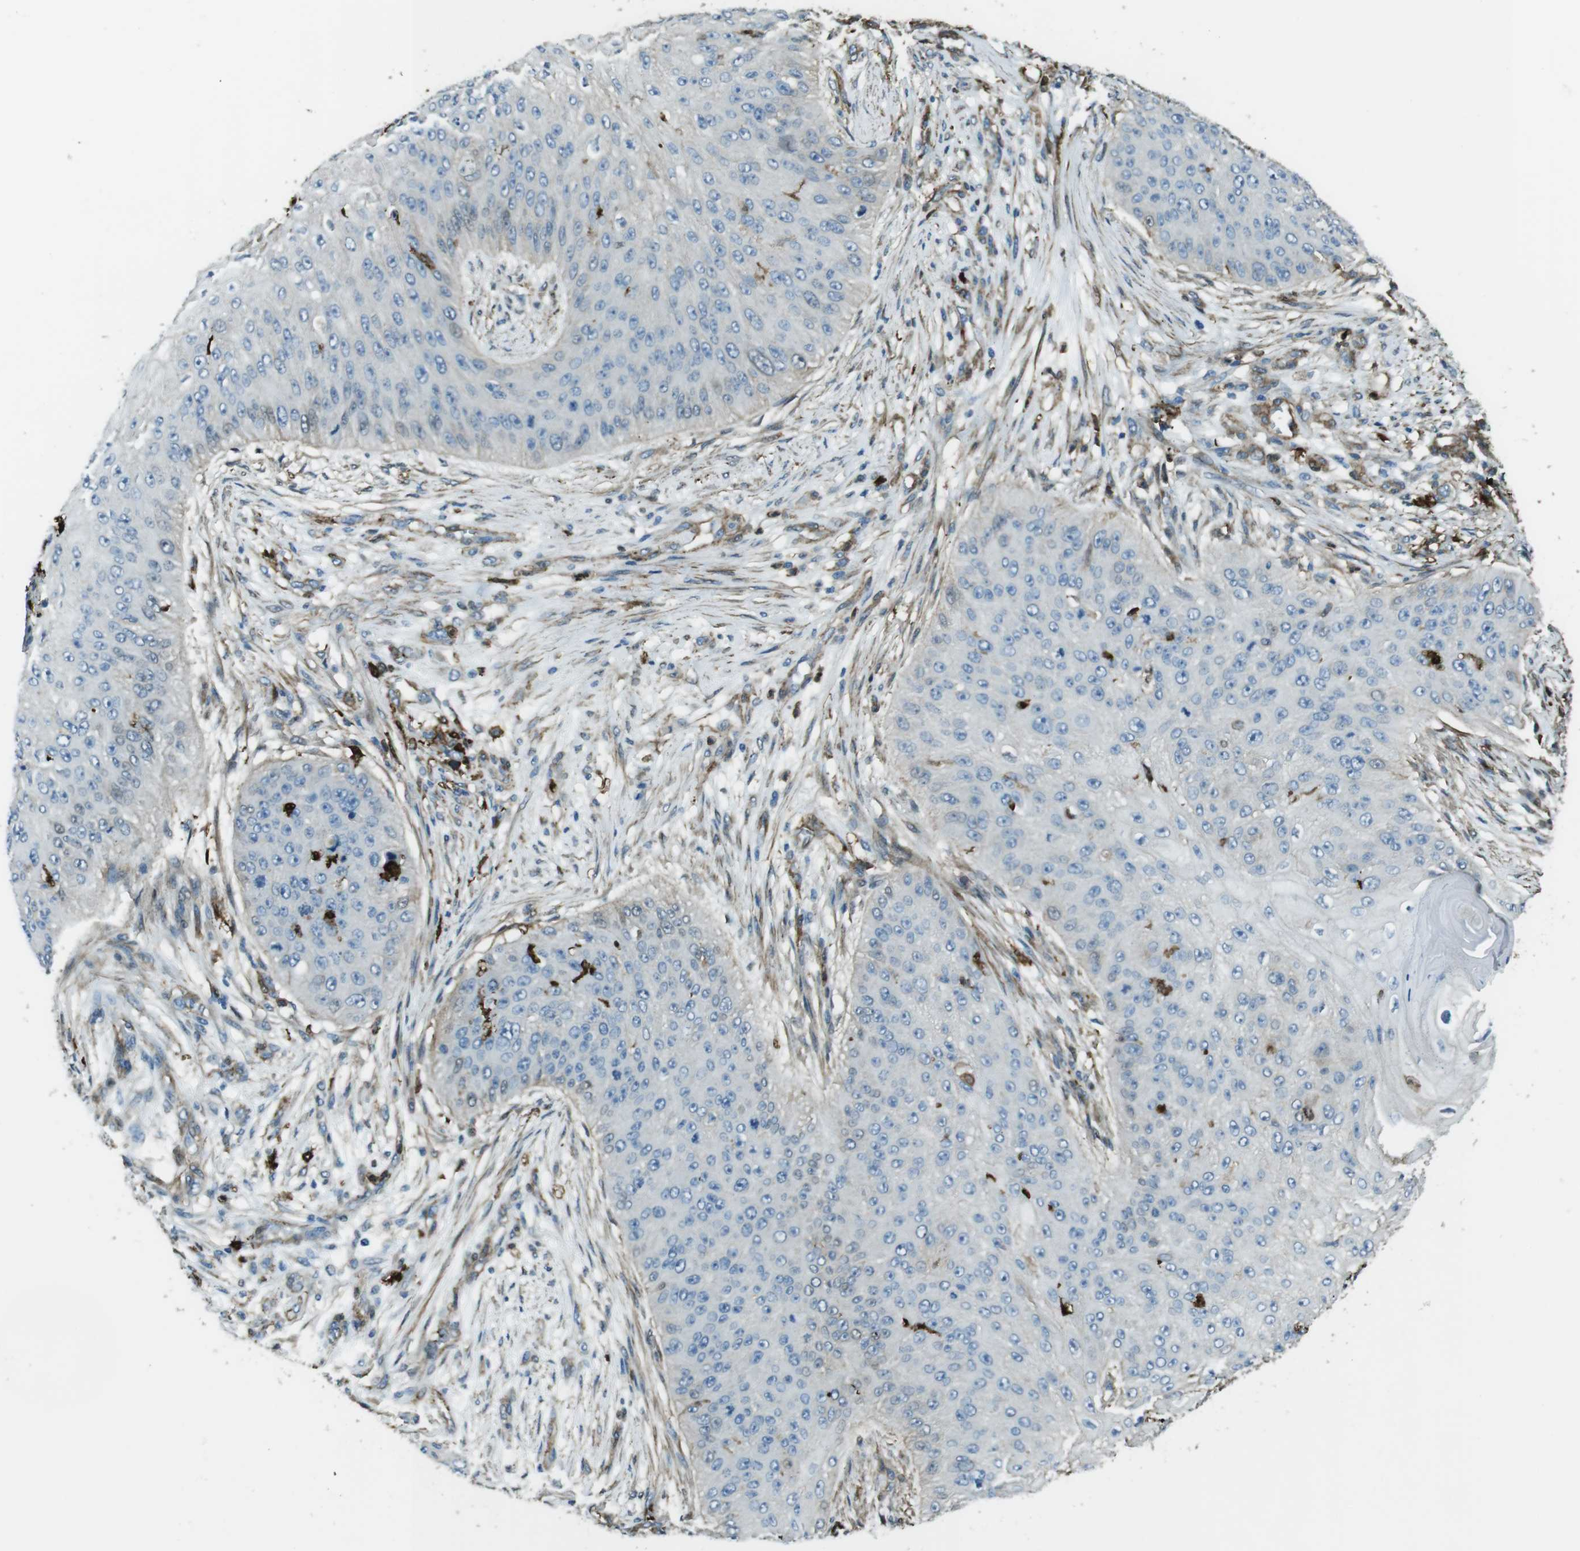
{"staining": {"intensity": "negative", "quantity": "none", "location": "none"}, "tissue": "skin cancer", "cell_type": "Tumor cells", "image_type": "cancer", "snomed": [{"axis": "morphology", "description": "Squamous cell carcinoma, NOS"}, {"axis": "topography", "description": "Skin"}], "caption": "The image reveals no significant expression in tumor cells of skin cancer.", "gene": "SFT2D1", "patient": {"sex": "female", "age": 80}}